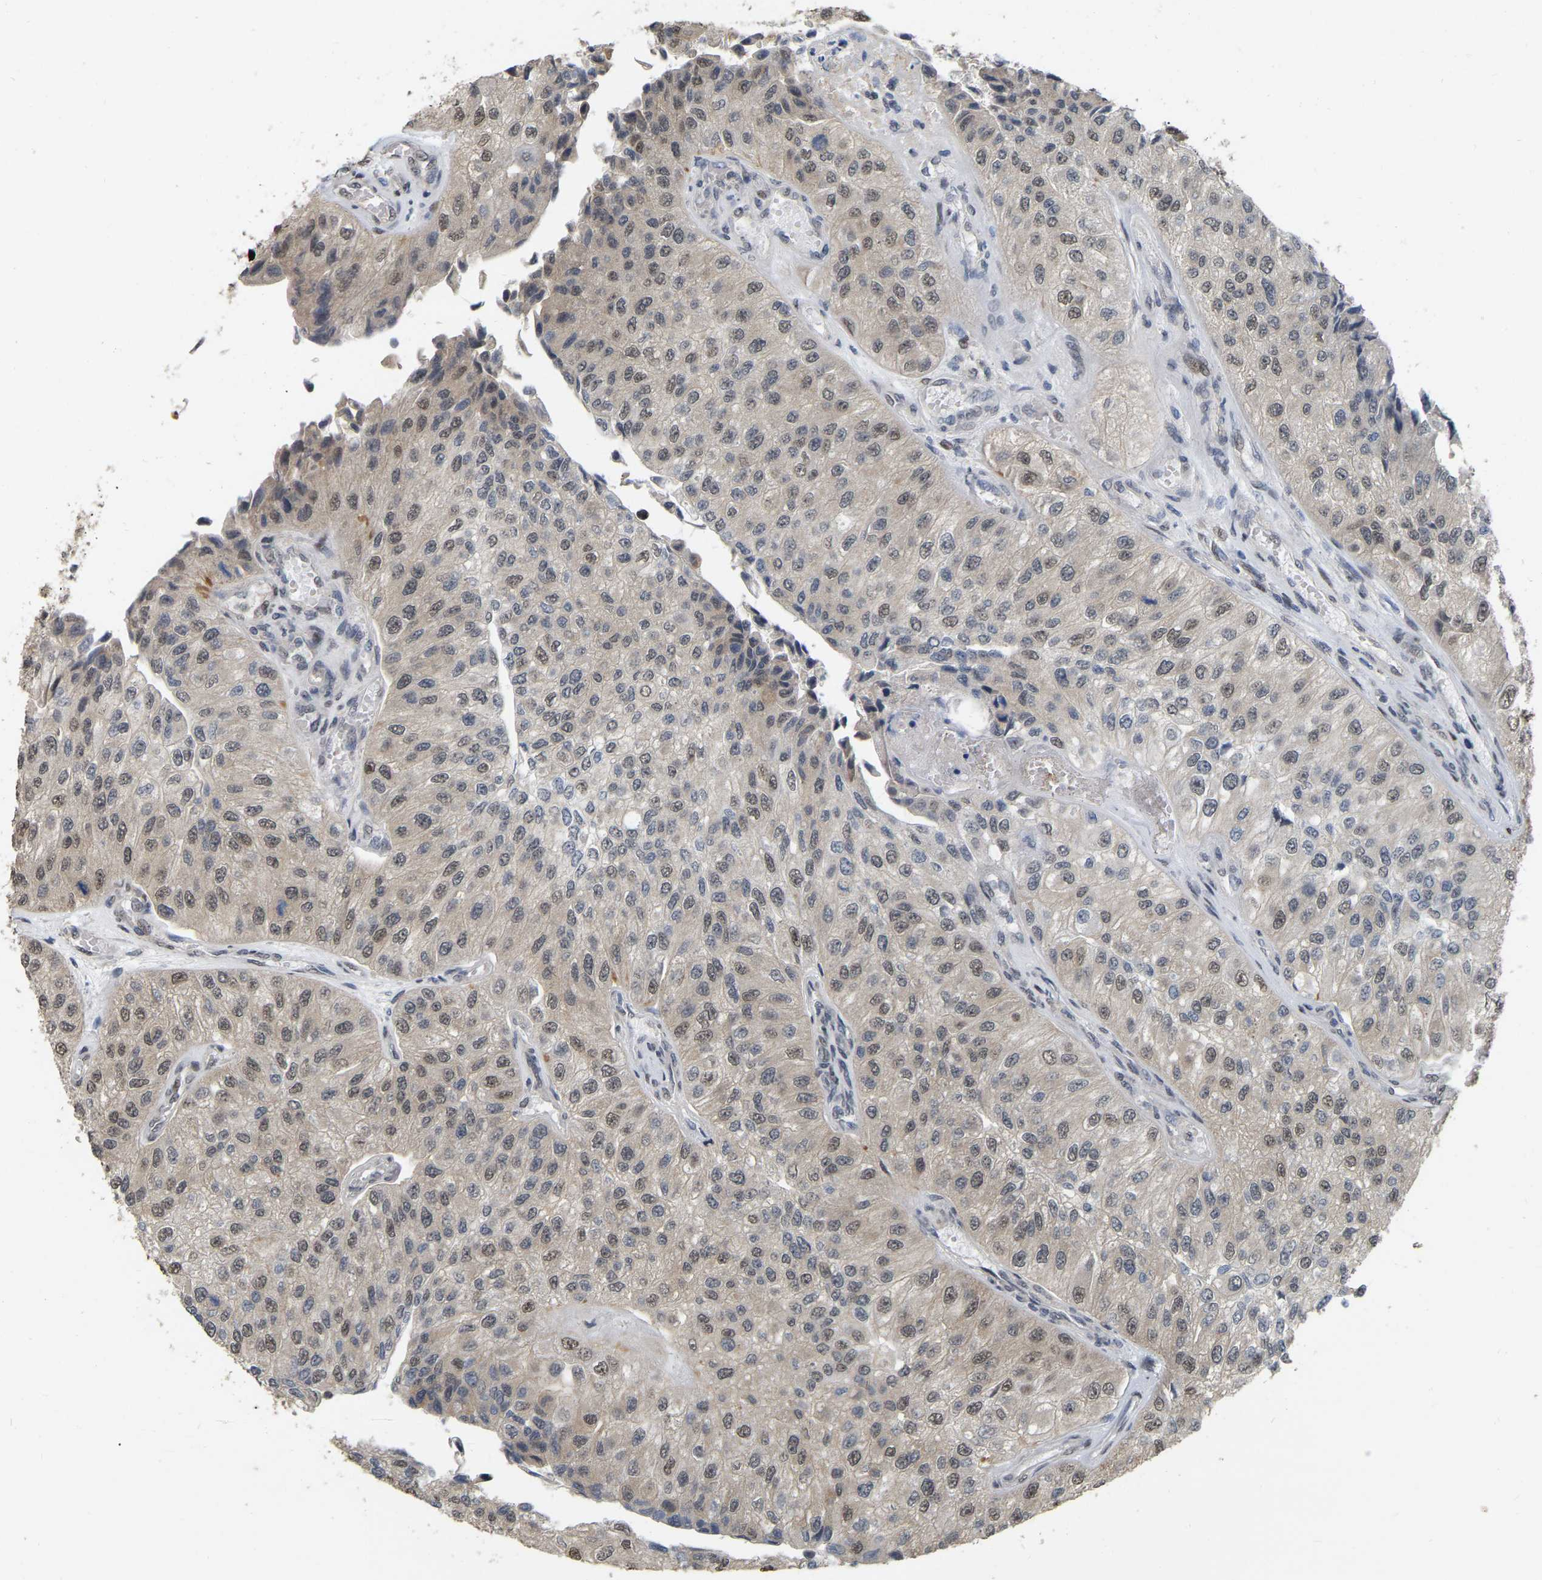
{"staining": {"intensity": "moderate", "quantity": "25%-75%", "location": "nuclear"}, "tissue": "urothelial cancer", "cell_type": "Tumor cells", "image_type": "cancer", "snomed": [{"axis": "morphology", "description": "Urothelial carcinoma, High grade"}, {"axis": "topography", "description": "Kidney"}, {"axis": "topography", "description": "Urinary bladder"}], "caption": "Tumor cells exhibit medium levels of moderate nuclear staining in approximately 25%-75% of cells in urothelial cancer. (IHC, brightfield microscopy, high magnification).", "gene": "RUVBL1", "patient": {"sex": "male", "age": 77}}